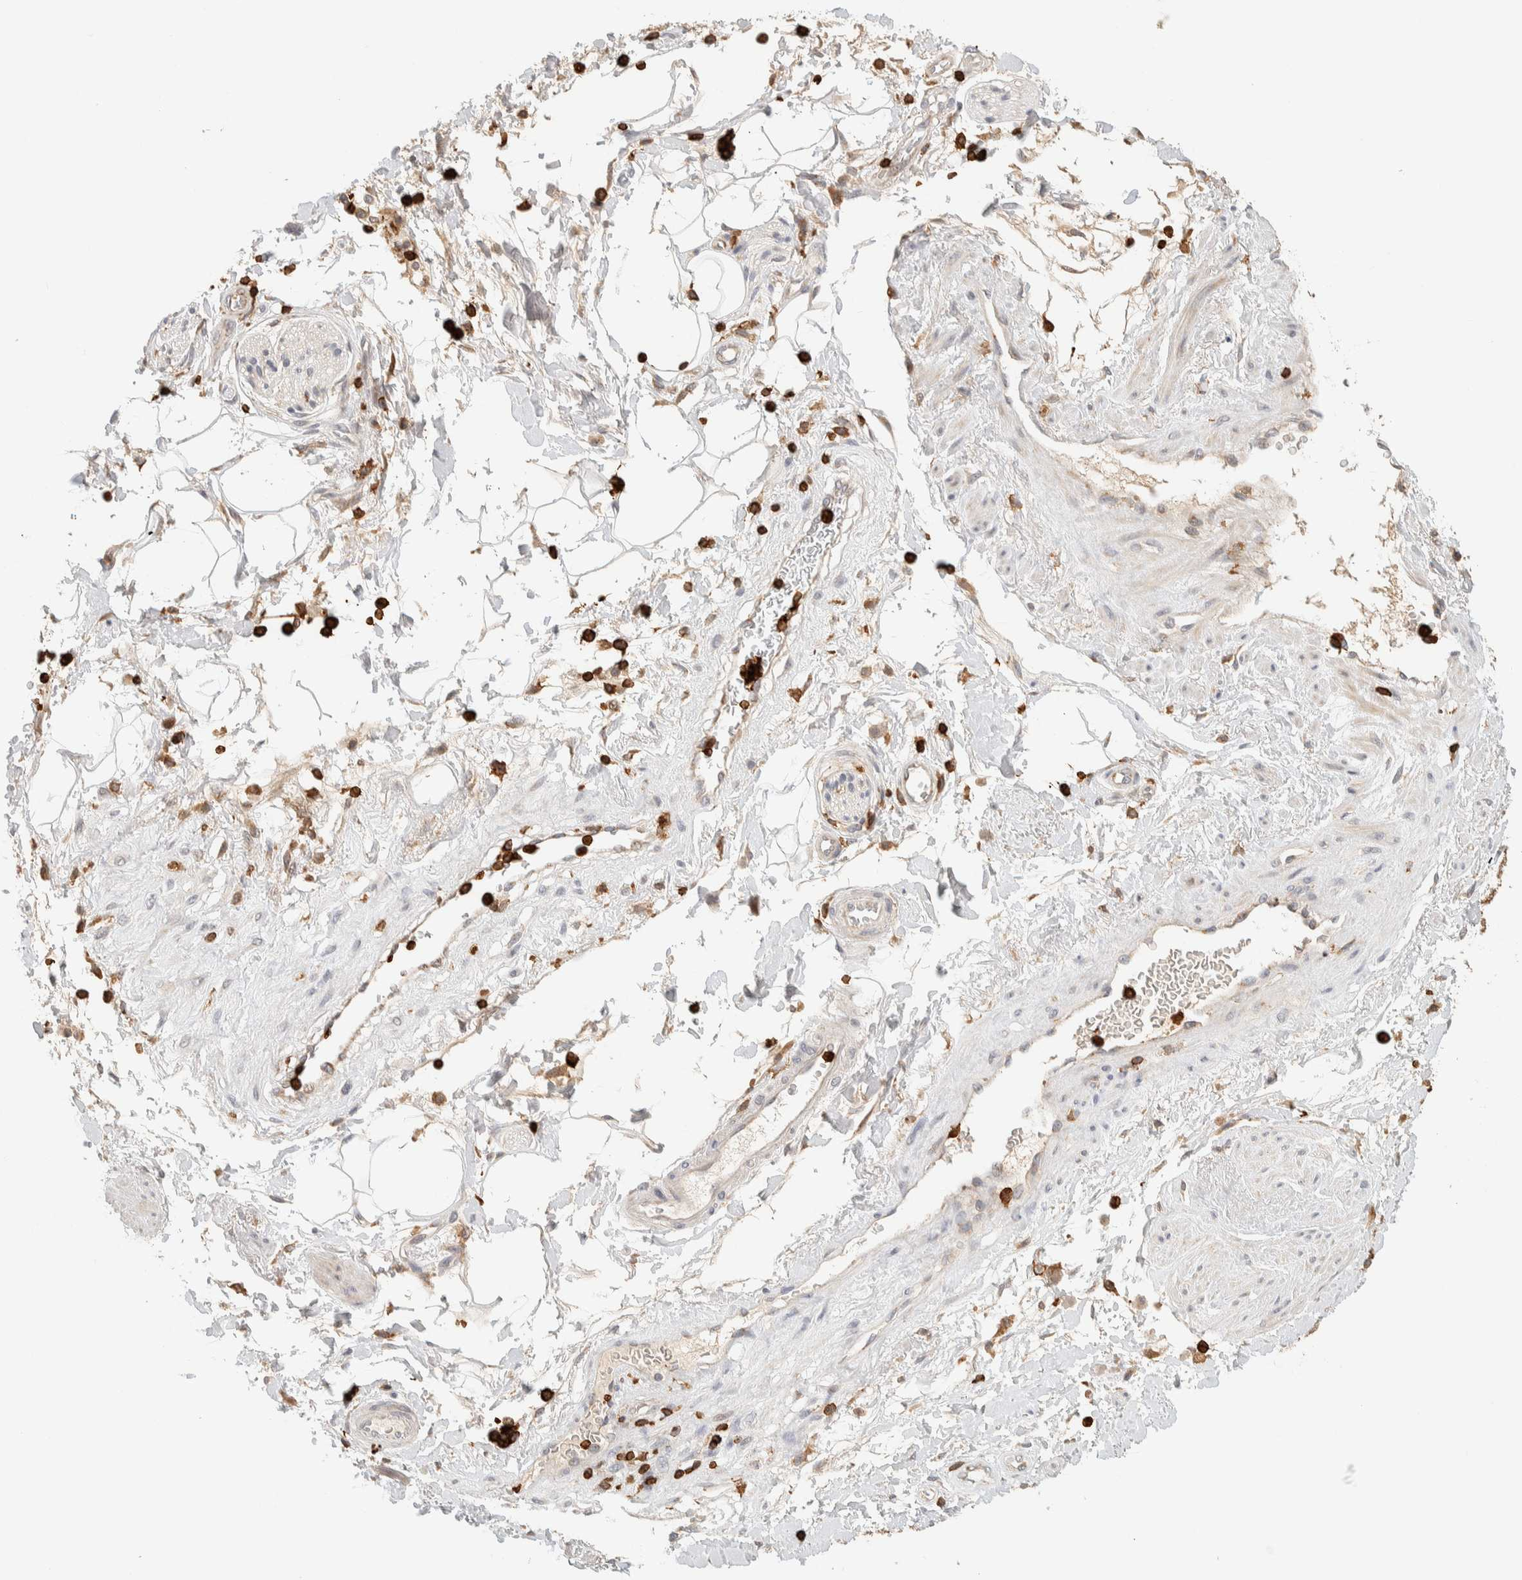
{"staining": {"intensity": "negative", "quantity": "none", "location": "none"}, "tissue": "adipose tissue", "cell_type": "Adipocytes", "image_type": "normal", "snomed": [{"axis": "morphology", "description": "Normal tissue, NOS"}, {"axis": "topography", "description": "Soft tissue"}, {"axis": "topography", "description": "Peripheral nerve tissue"}], "caption": "Immunohistochemical staining of normal adipose tissue shows no significant staining in adipocytes. (DAB (3,3'-diaminobenzidine) IHC with hematoxylin counter stain).", "gene": "RUNDC1", "patient": {"sex": "female", "age": 71}}